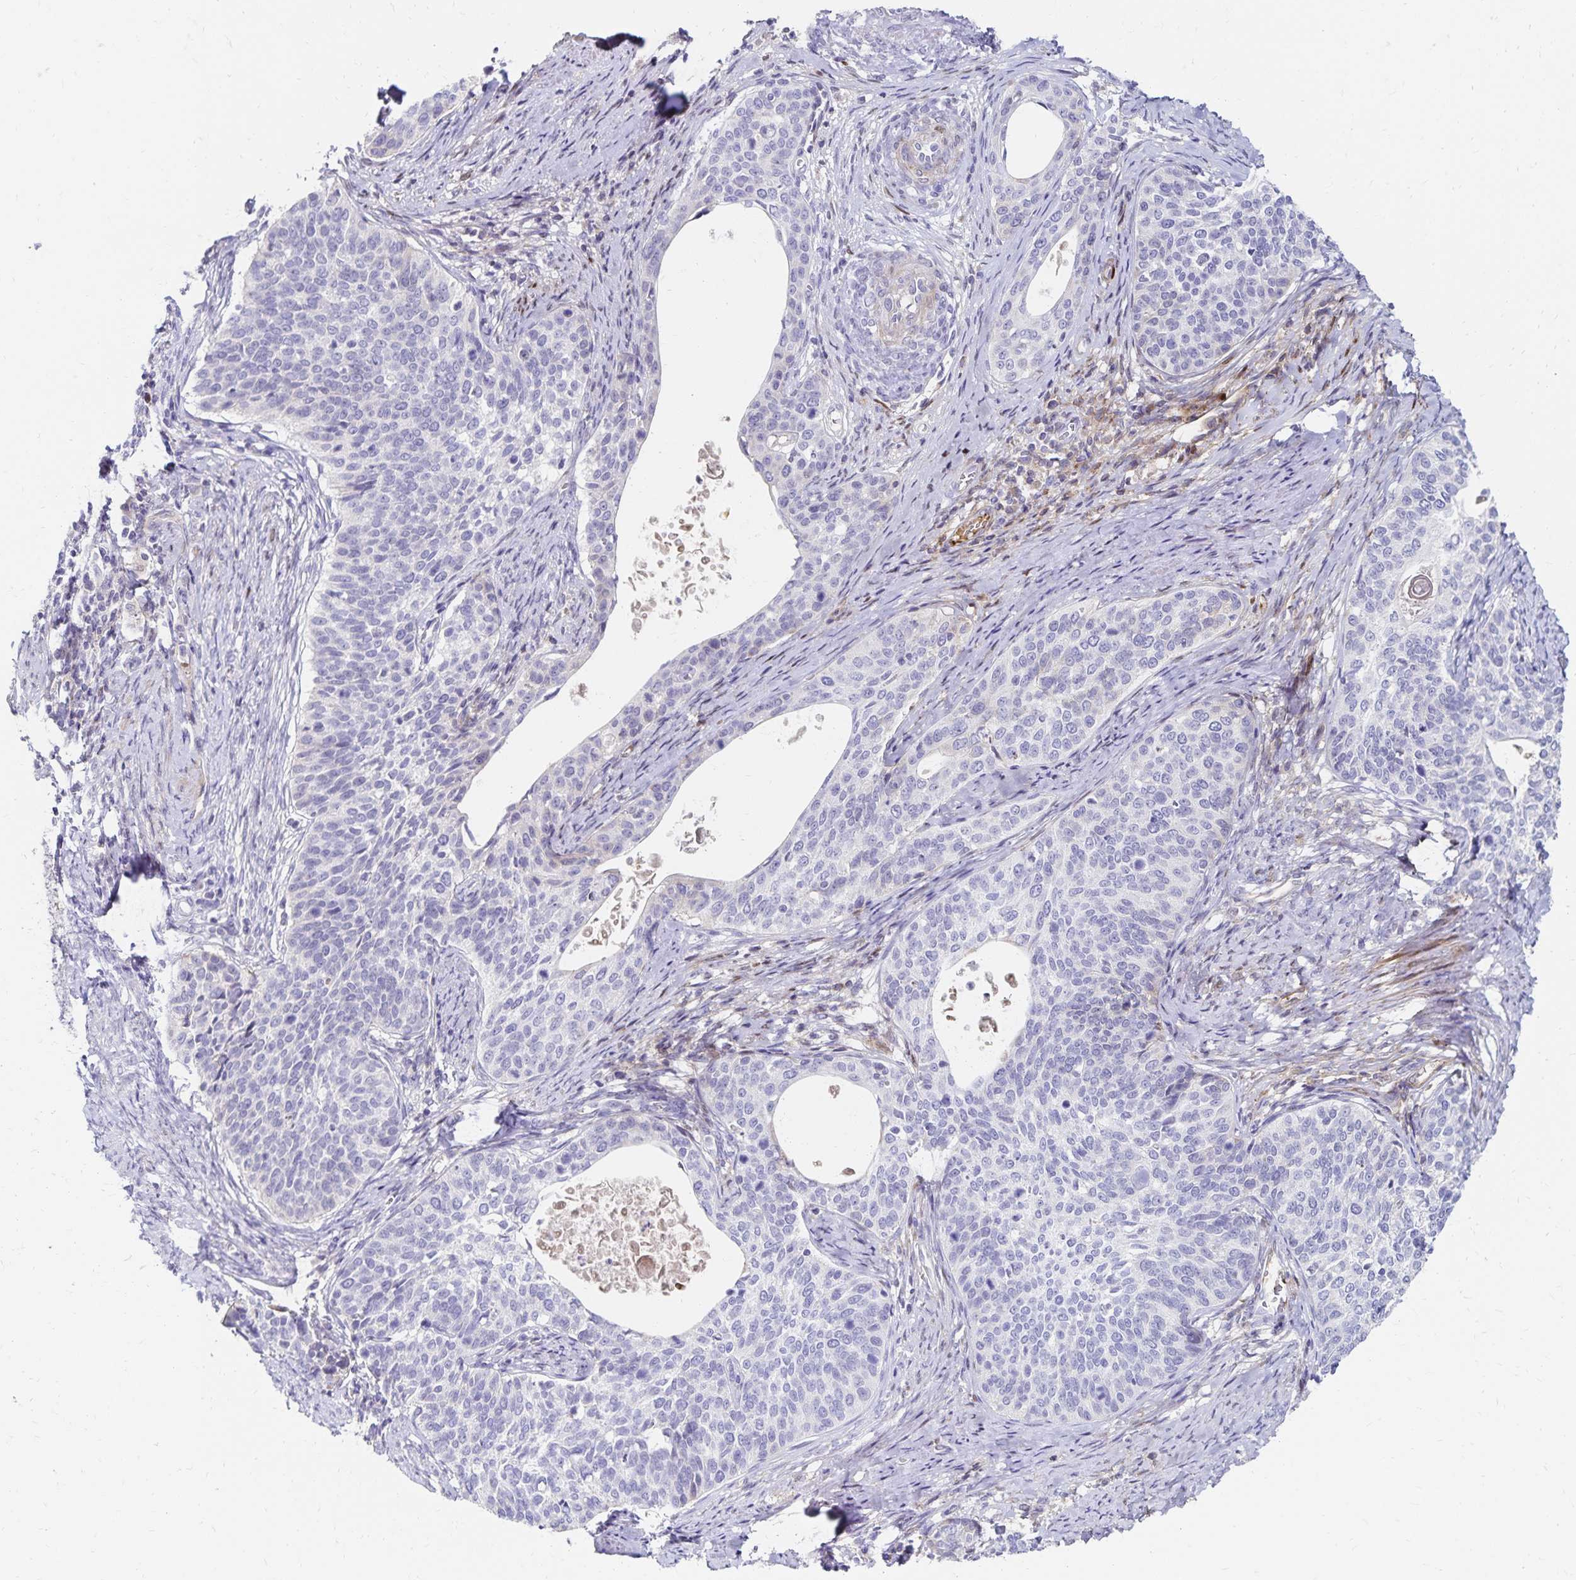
{"staining": {"intensity": "negative", "quantity": "none", "location": "none"}, "tissue": "cervical cancer", "cell_type": "Tumor cells", "image_type": "cancer", "snomed": [{"axis": "morphology", "description": "Squamous cell carcinoma, NOS"}, {"axis": "topography", "description": "Cervix"}], "caption": "High magnification brightfield microscopy of cervical cancer stained with DAB (brown) and counterstained with hematoxylin (blue): tumor cells show no significant positivity.", "gene": "NECAP1", "patient": {"sex": "female", "age": 69}}